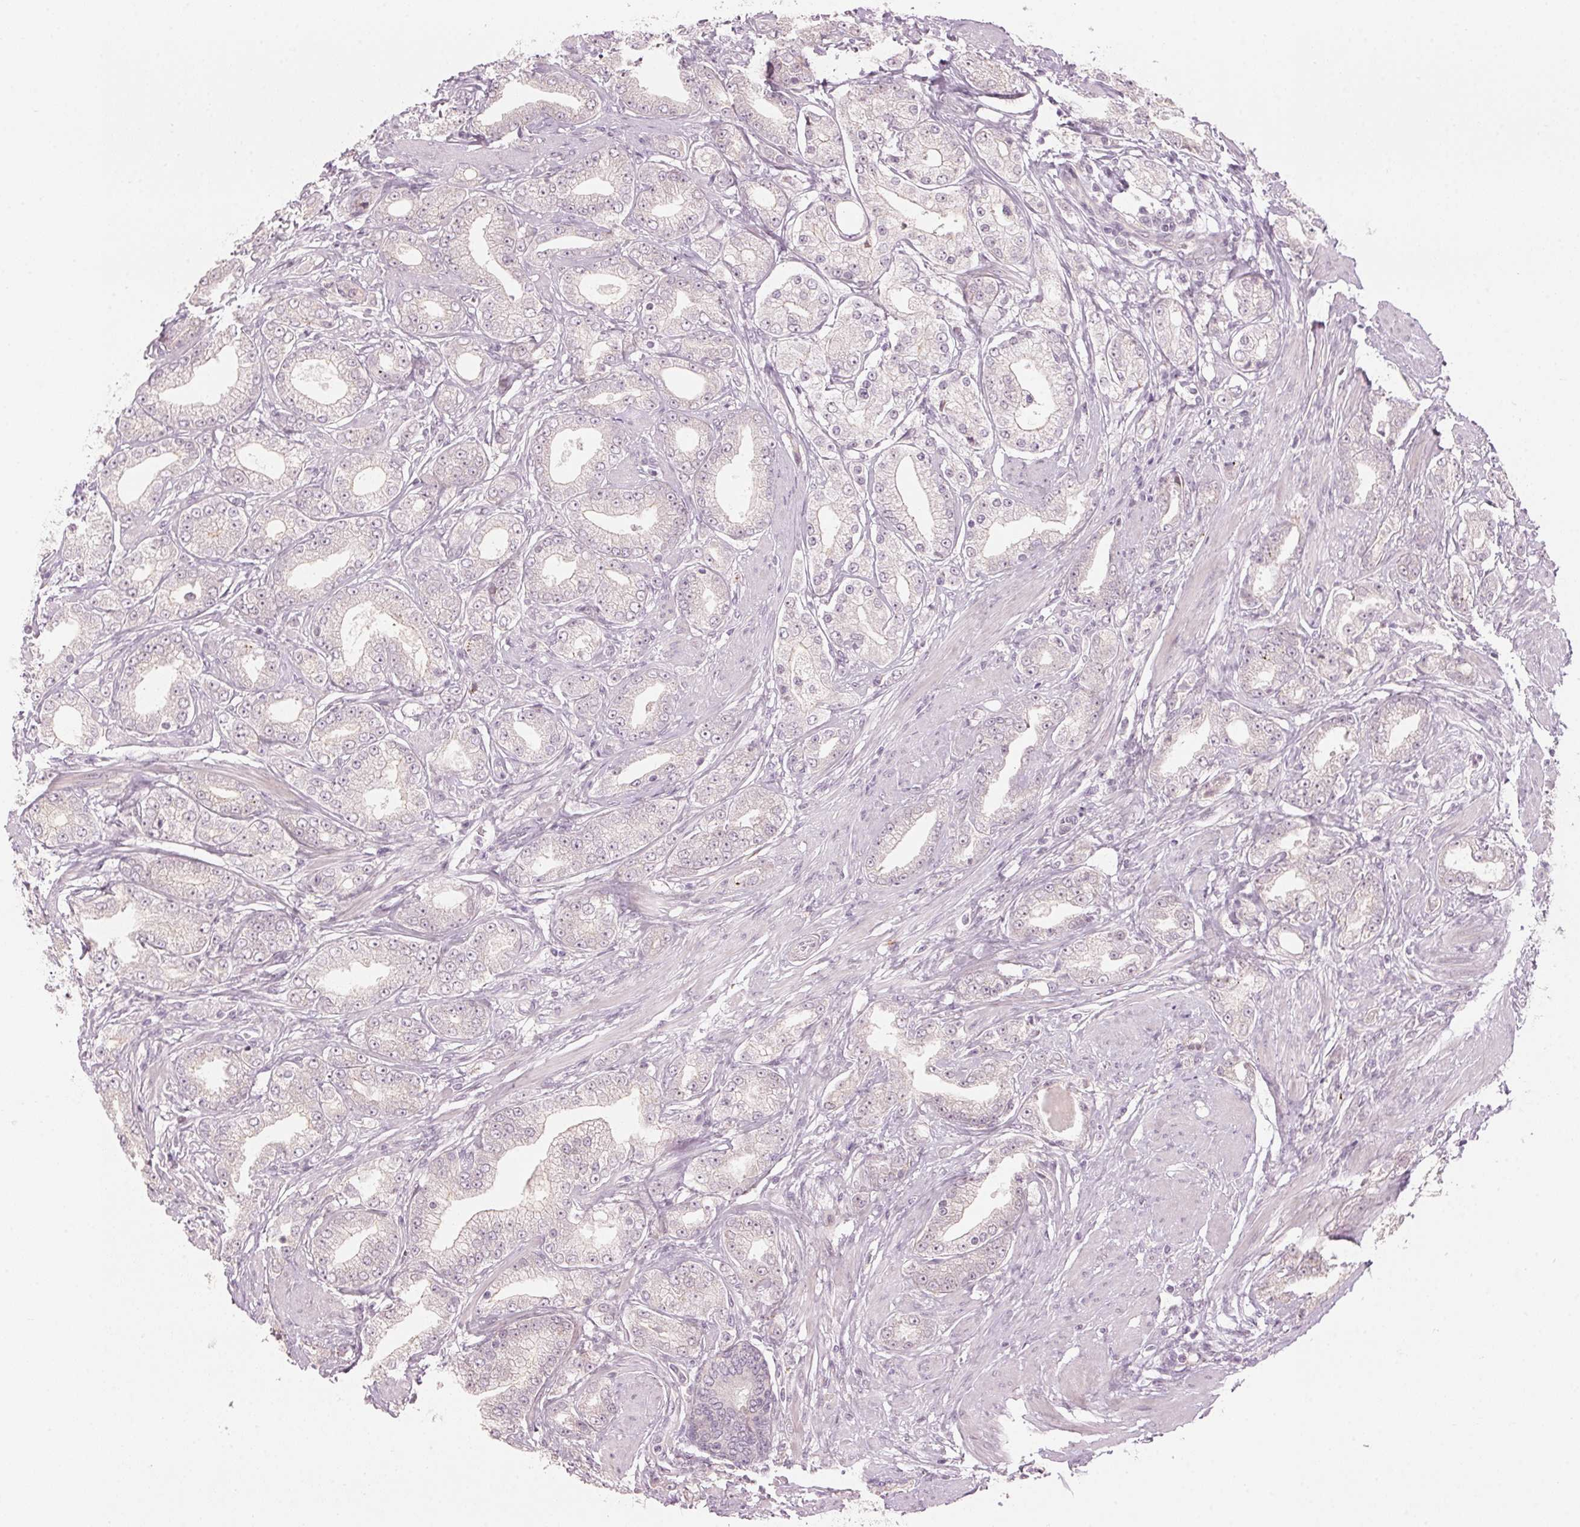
{"staining": {"intensity": "weak", "quantity": "25%-75%", "location": "cytoplasmic/membranous"}, "tissue": "prostate cancer", "cell_type": "Tumor cells", "image_type": "cancer", "snomed": [{"axis": "morphology", "description": "Adenocarcinoma, High grade"}, {"axis": "topography", "description": "Prostate"}], "caption": "The micrograph reveals a brown stain indicating the presence of a protein in the cytoplasmic/membranous of tumor cells in adenocarcinoma (high-grade) (prostate).", "gene": "TMED6", "patient": {"sex": "male", "age": 67}}